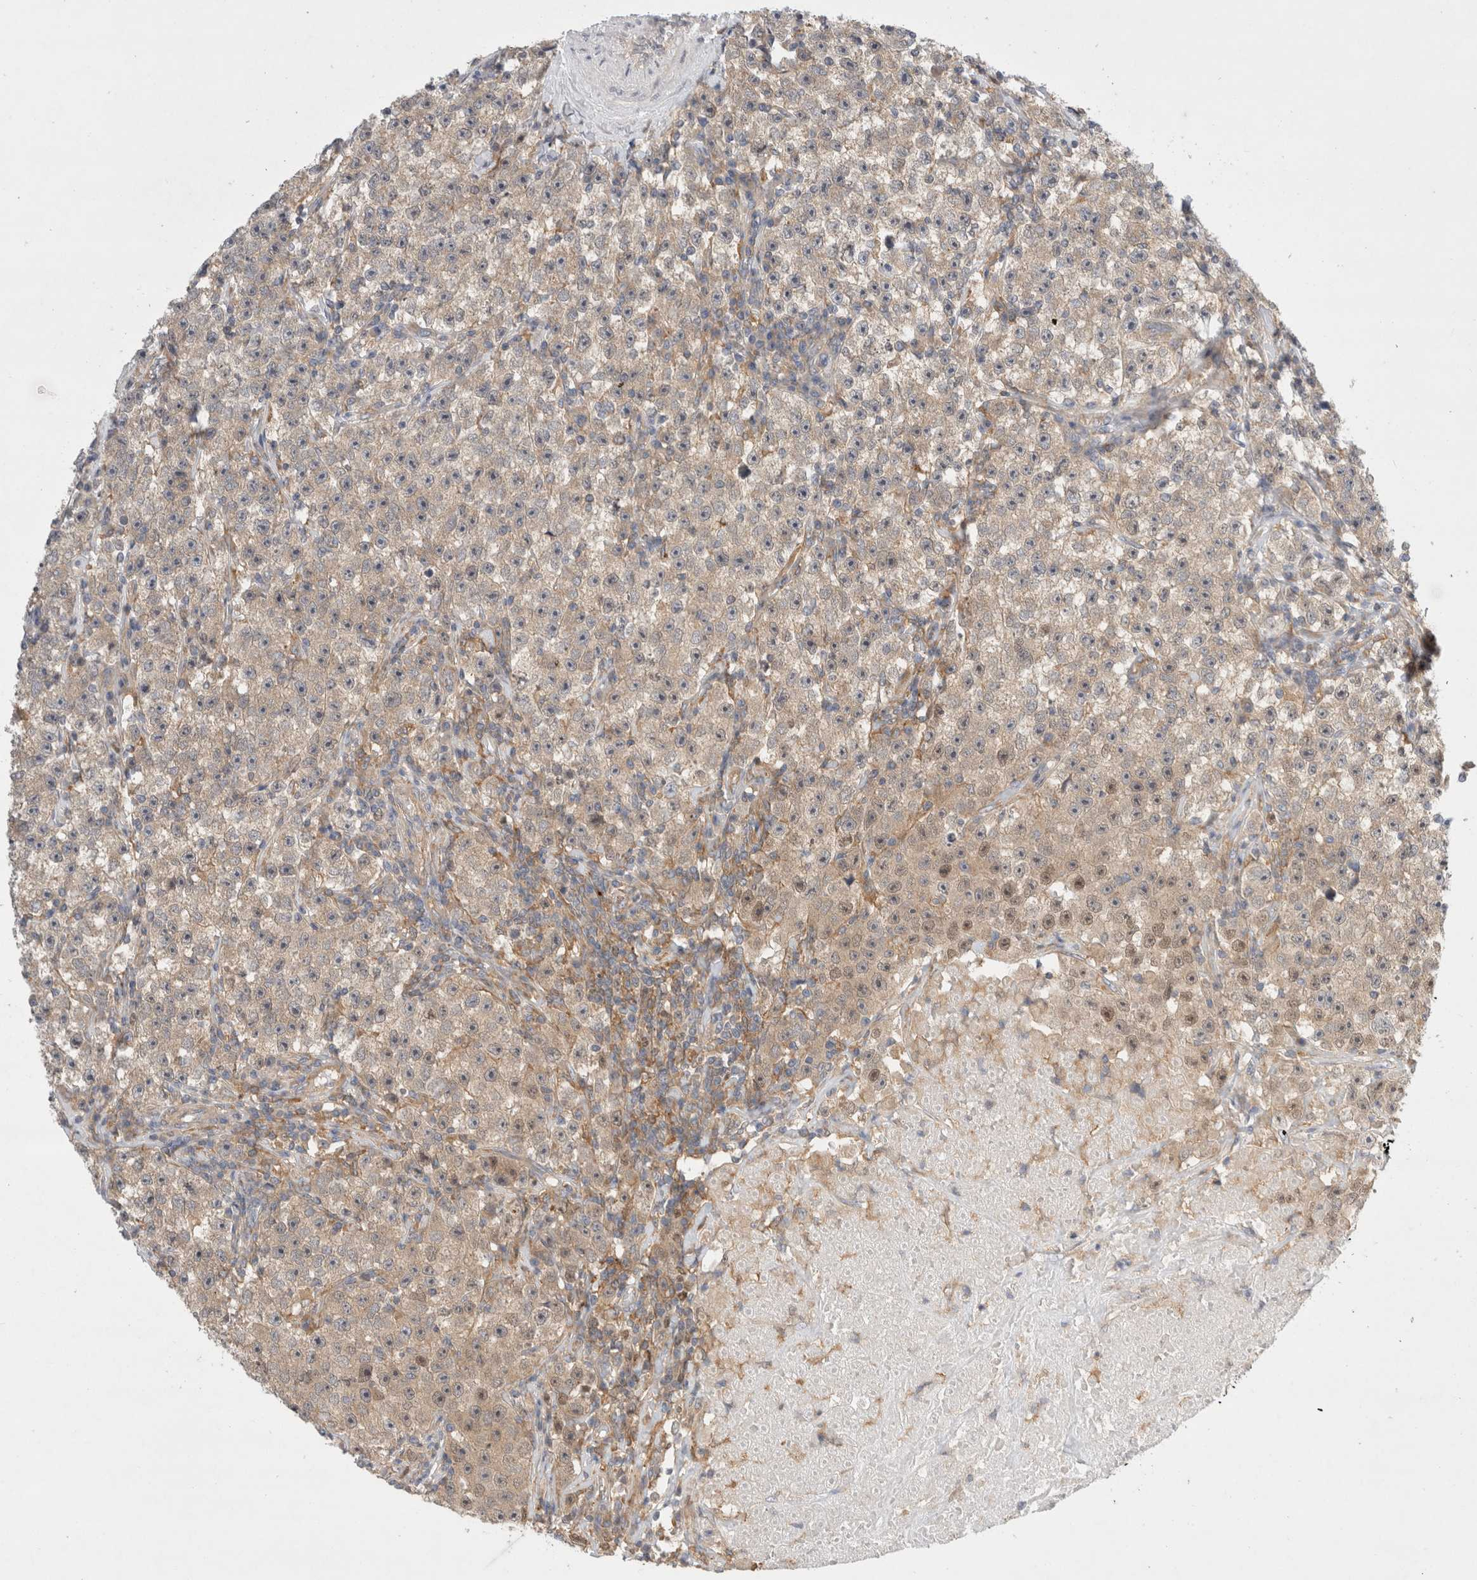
{"staining": {"intensity": "weak", "quantity": "25%-75%", "location": "cytoplasmic/membranous,nuclear"}, "tissue": "testis cancer", "cell_type": "Tumor cells", "image_type": "cancer", "snomed": [{"axis": "morphology", "description": "Seminoma, NOS"}, {"axis": "topography", "description": "Testis"}], "caption": "Immunohistochemistry photomicrograph of human testis seminoma stained for a protein (brown), which reveals low levels of weak cytoplasmic/membranous and nuclear staining in about 25%-75% of tumor cells.", "gene": "CDCA7L", "patient": {"sex": "male", "age": 22}}